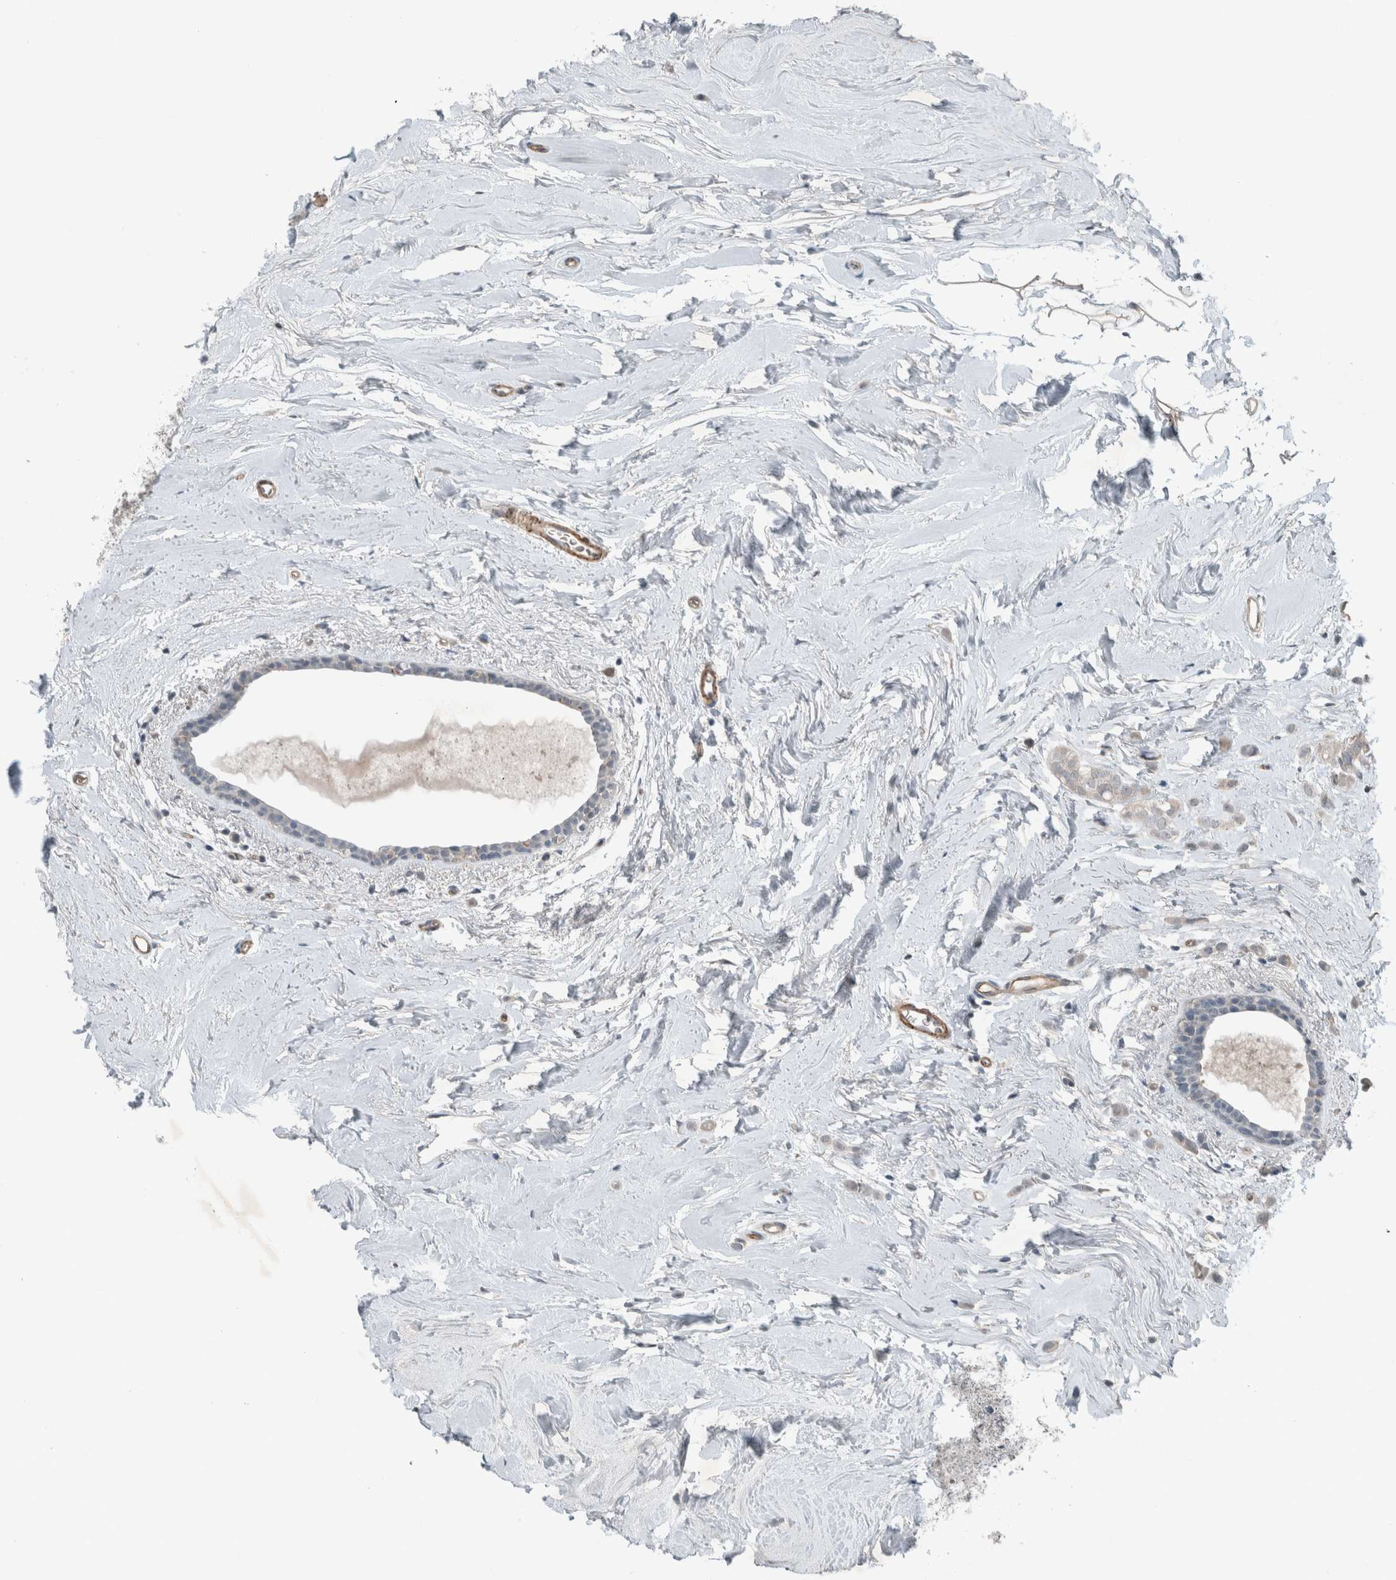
{"staining": {"intensity": "weak", "quantity": "<25%", "location": "cytoplasmic/membranous"}, "tissue": "breast cancer", "cell_type": "Tumor cells", "image_type": "cancer", "snomed": [{"axis": "morphology", "description": "Lobular carcinoma"}, {"axis": "topography", "description": "Breast"}], "caption": "High magnification brightfield microscopy of breast cancer (lobular carcinoma) stained with DAB (3,3'-diaminobenzidine) (brown) and counterstained with hematoxylin (blue): tumor cells show no significant expression.", "gene": "JADE2", "patient": {"sex": "female", "age": 47}}